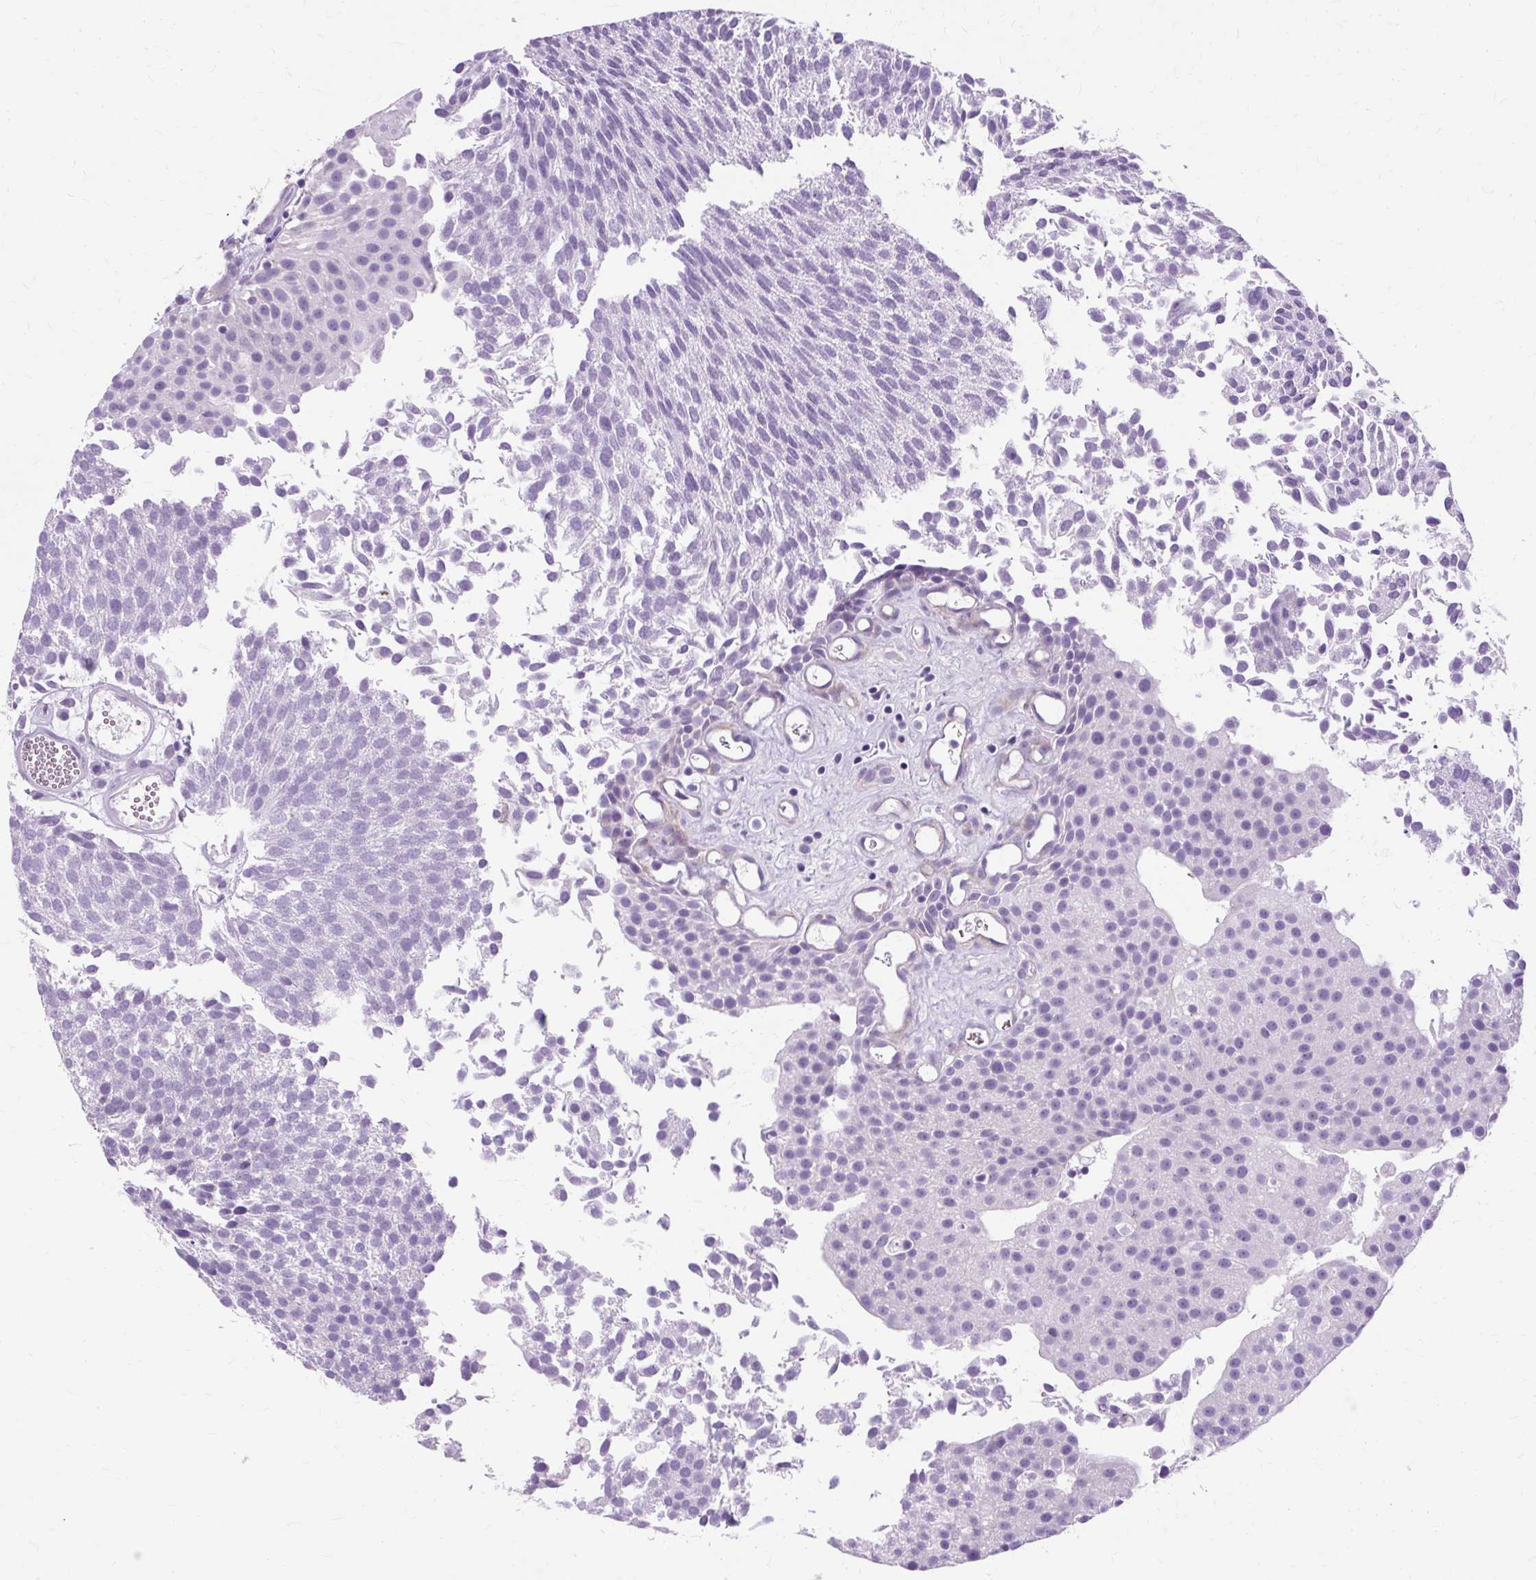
{"staining": {"intensity": "negative", "quantity": "none", "location": "none"}, "tissue": "urothelial cancer", "cell_type": "Tumor cells", "image_type": "cancer", "snomed": [{"axis": "morphology", "description": "Urothelial carcinoma, Low grade"}, {"axis": "topography", "description": "Urinary bladder"}], "caption": "Immunohistochemistry (IHC) of human low-grade urothelial carcinoma reveals no expression in tumor cells. The staining was performed using DAB to visualize the protein expression in brown, while the nuclei were stained in blue with hematoxylin (Magnification: 20x).", "gene": "TMEM89", "patient": {"sex": "female", "age": 79}}